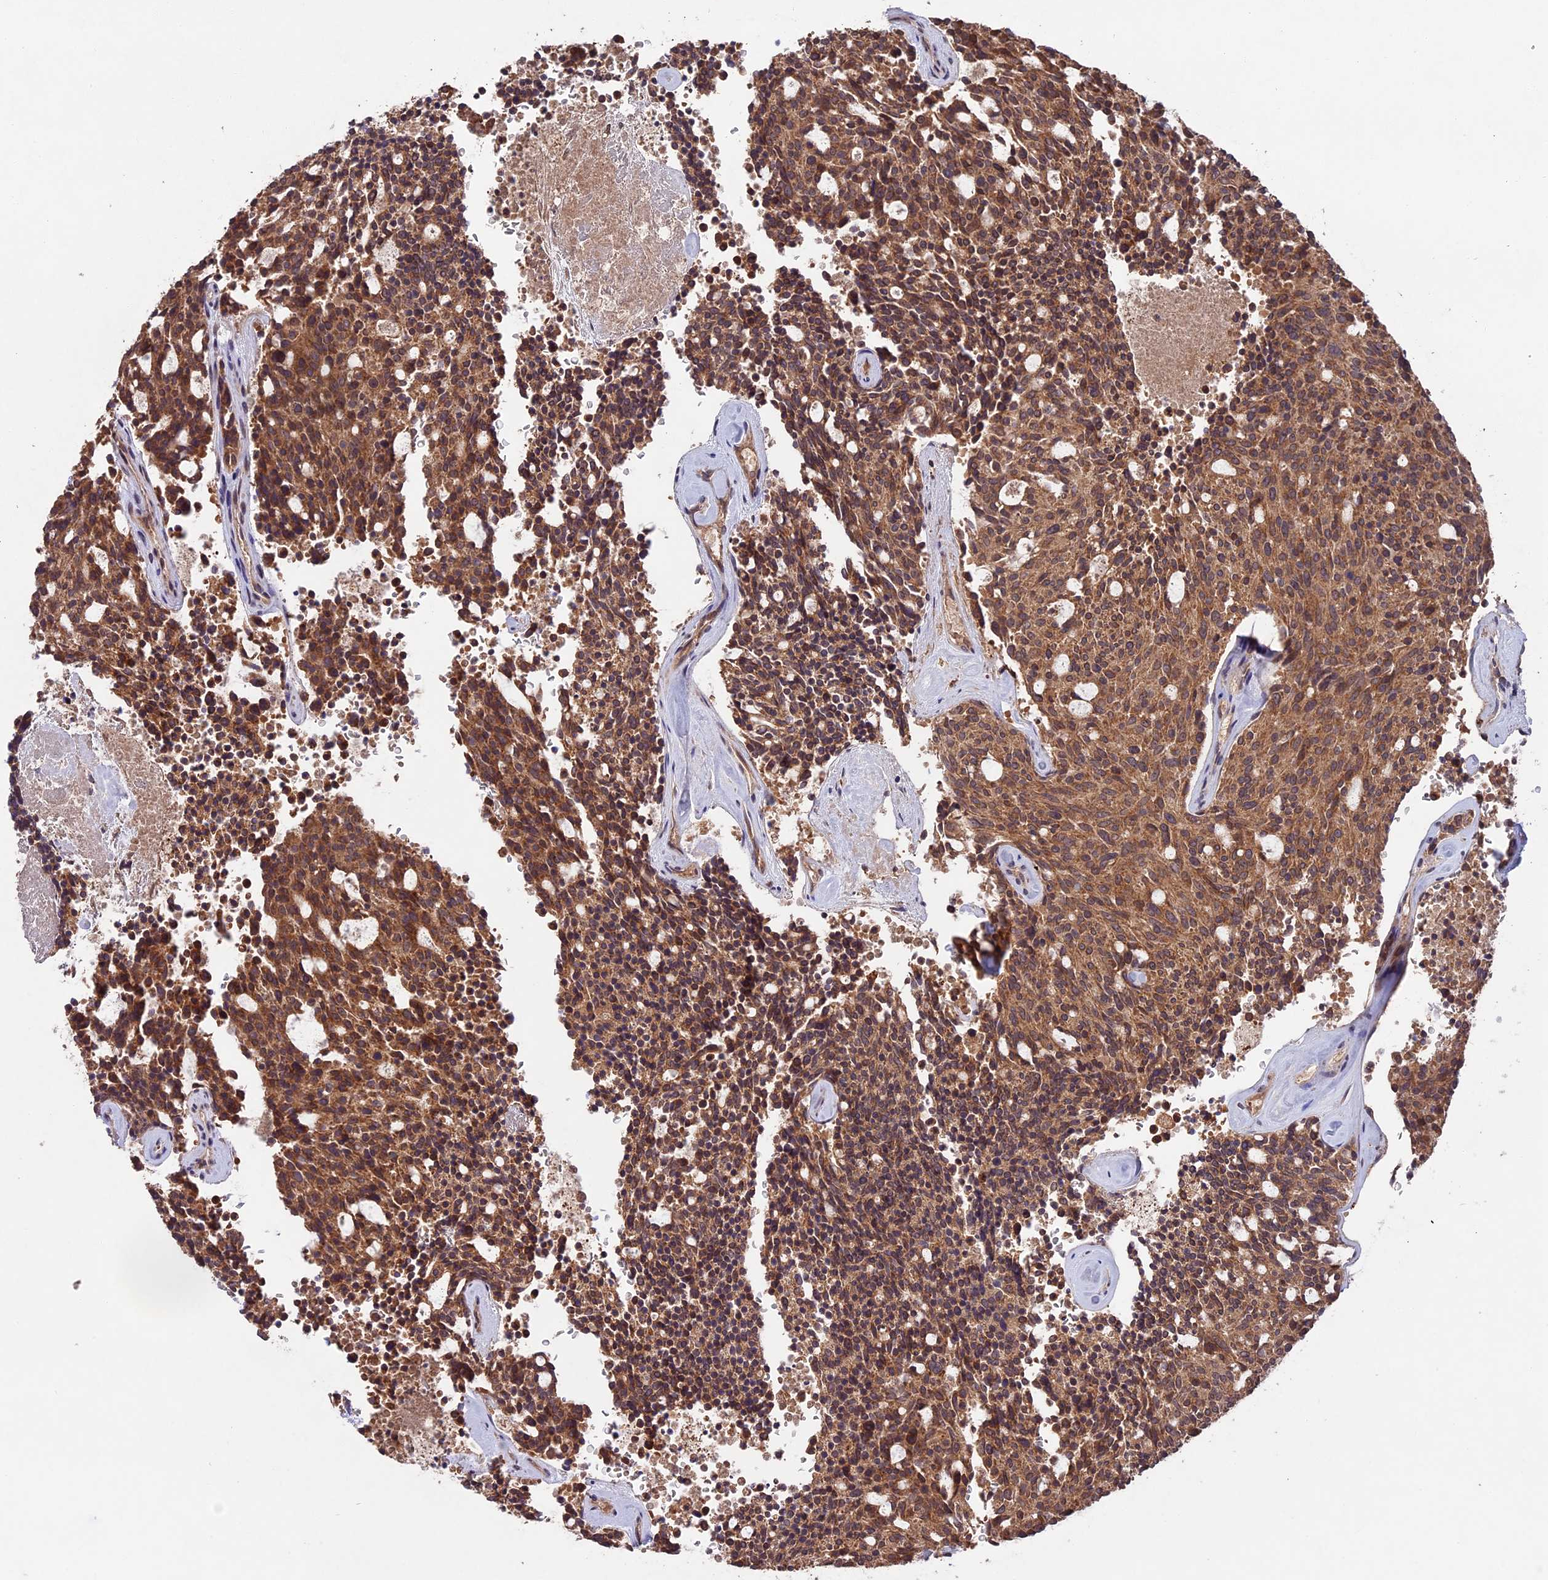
{"staining": {"intensity": "moderate", "quantity": ">75%", "location": "cytoplasmic/membranous"}, "tissue": "carcinoid", "cell_type": "Tumor cells", "image_type": "cancer", "snomed": [{"axis": "morphology", "description": "Carcinoid, malignant, NOS"}, {"axis": "topography", "description": "Pancreas"}], "caption": "Tumor cells show medium levels of moderate cytoplasmic/membranous staining in about >75% of cells in human malignant carcinoid.", "gene": "CHAC1", "patient": {"sex": "female", "age": 54}}